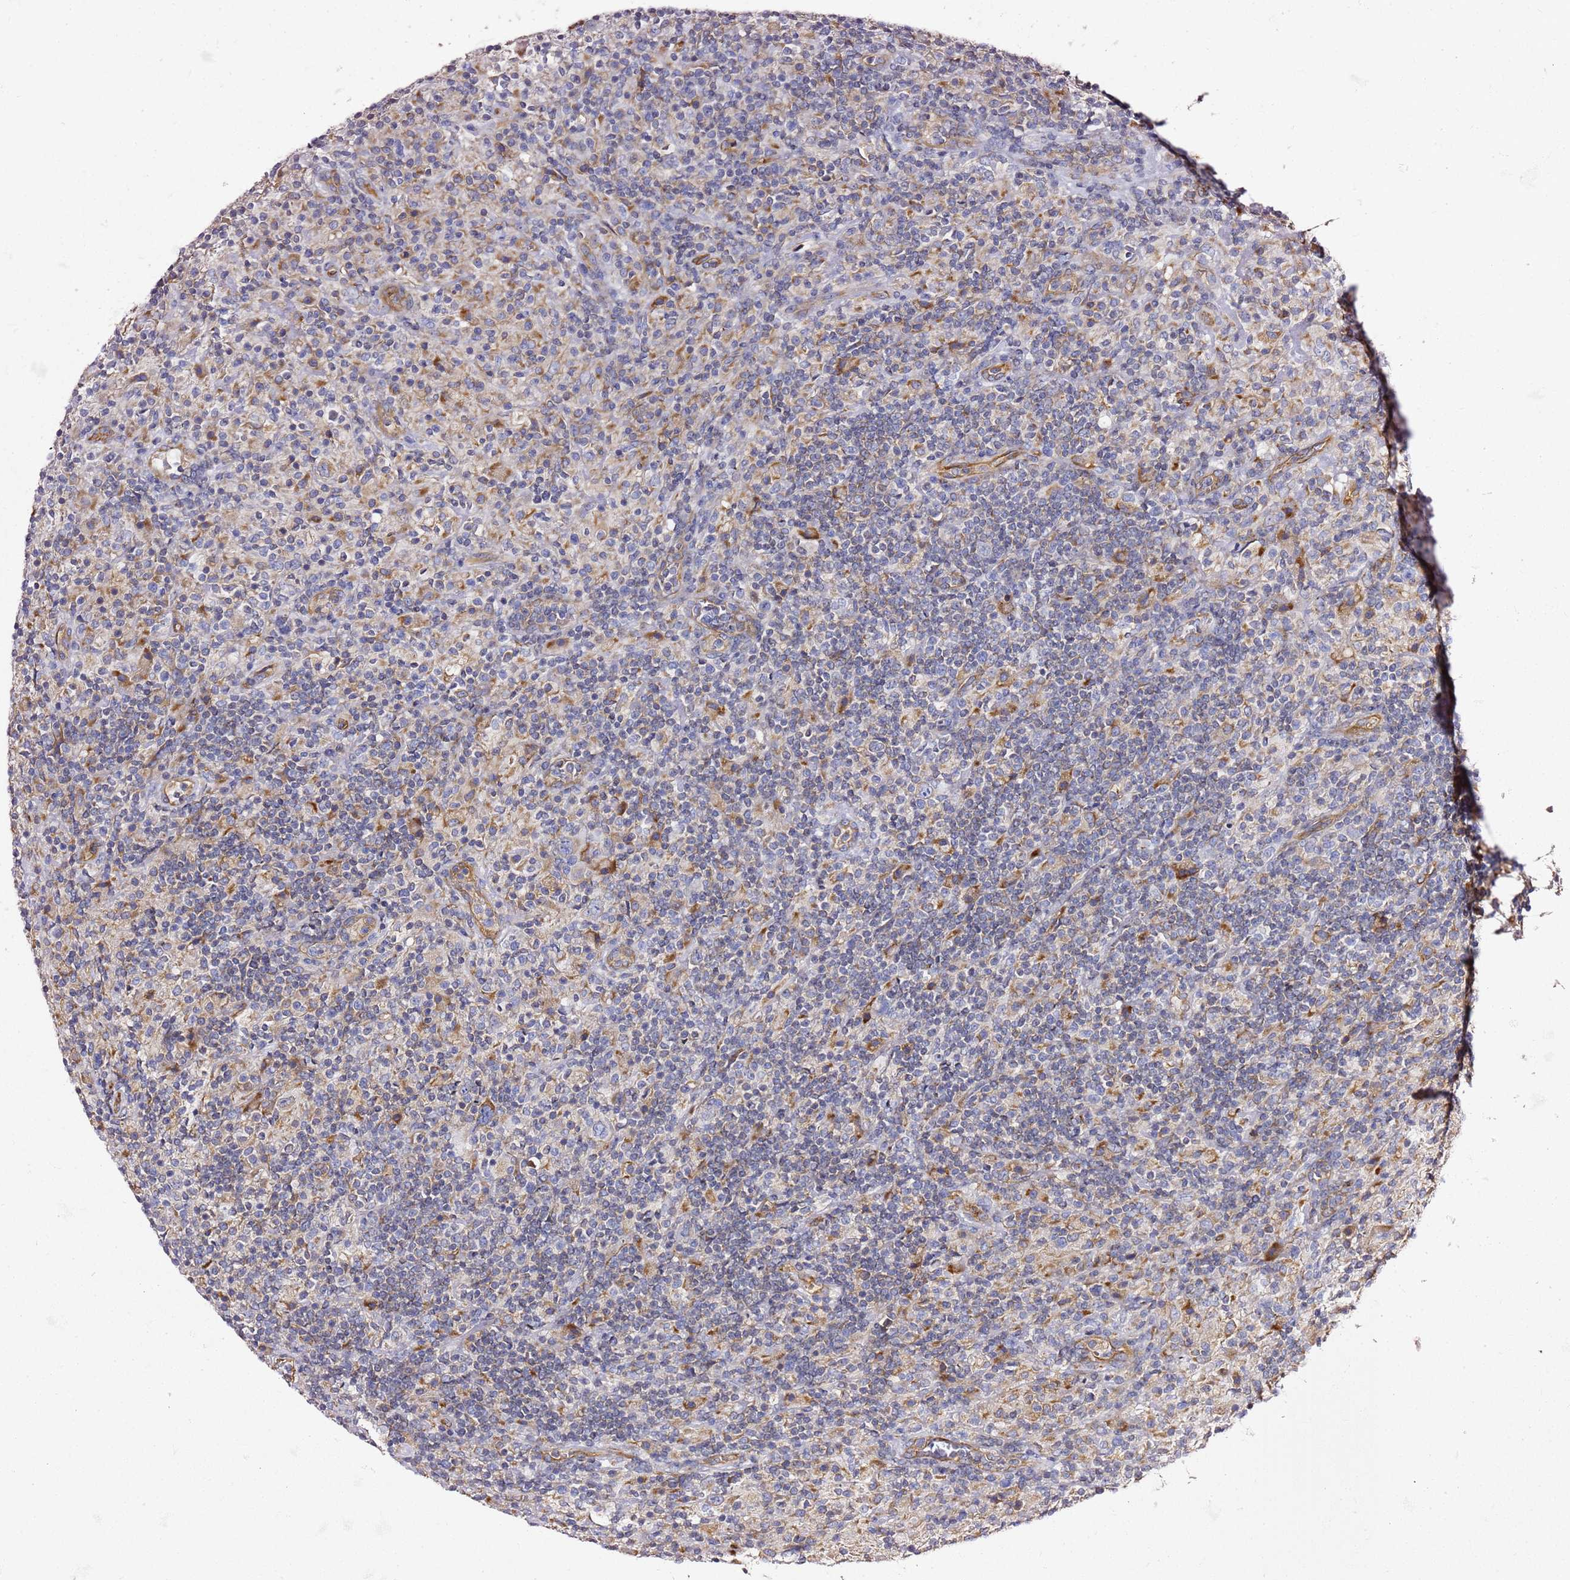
{"staining": {"intensity": "moderate", "quantity": ">75%", "location": "cytoplasmic/membranous"}, "tissue": "lymphoma", "cell_type": "Tumor cells", "image_type": "cancer", "snomed": [{"axis": "morphology", "description": "Hodgkin's disease, NOS"}, {"axis": "topography", "description": "Lymph node"}], "caption": "Lymphoma was stained to show a protein in brown. There is medium levels of moderate cytoplasmic/membranous positivity in approximately >75% of tumor cells.", "gene": "KIF7", "patient": {"sex": "male", "age": 70}}